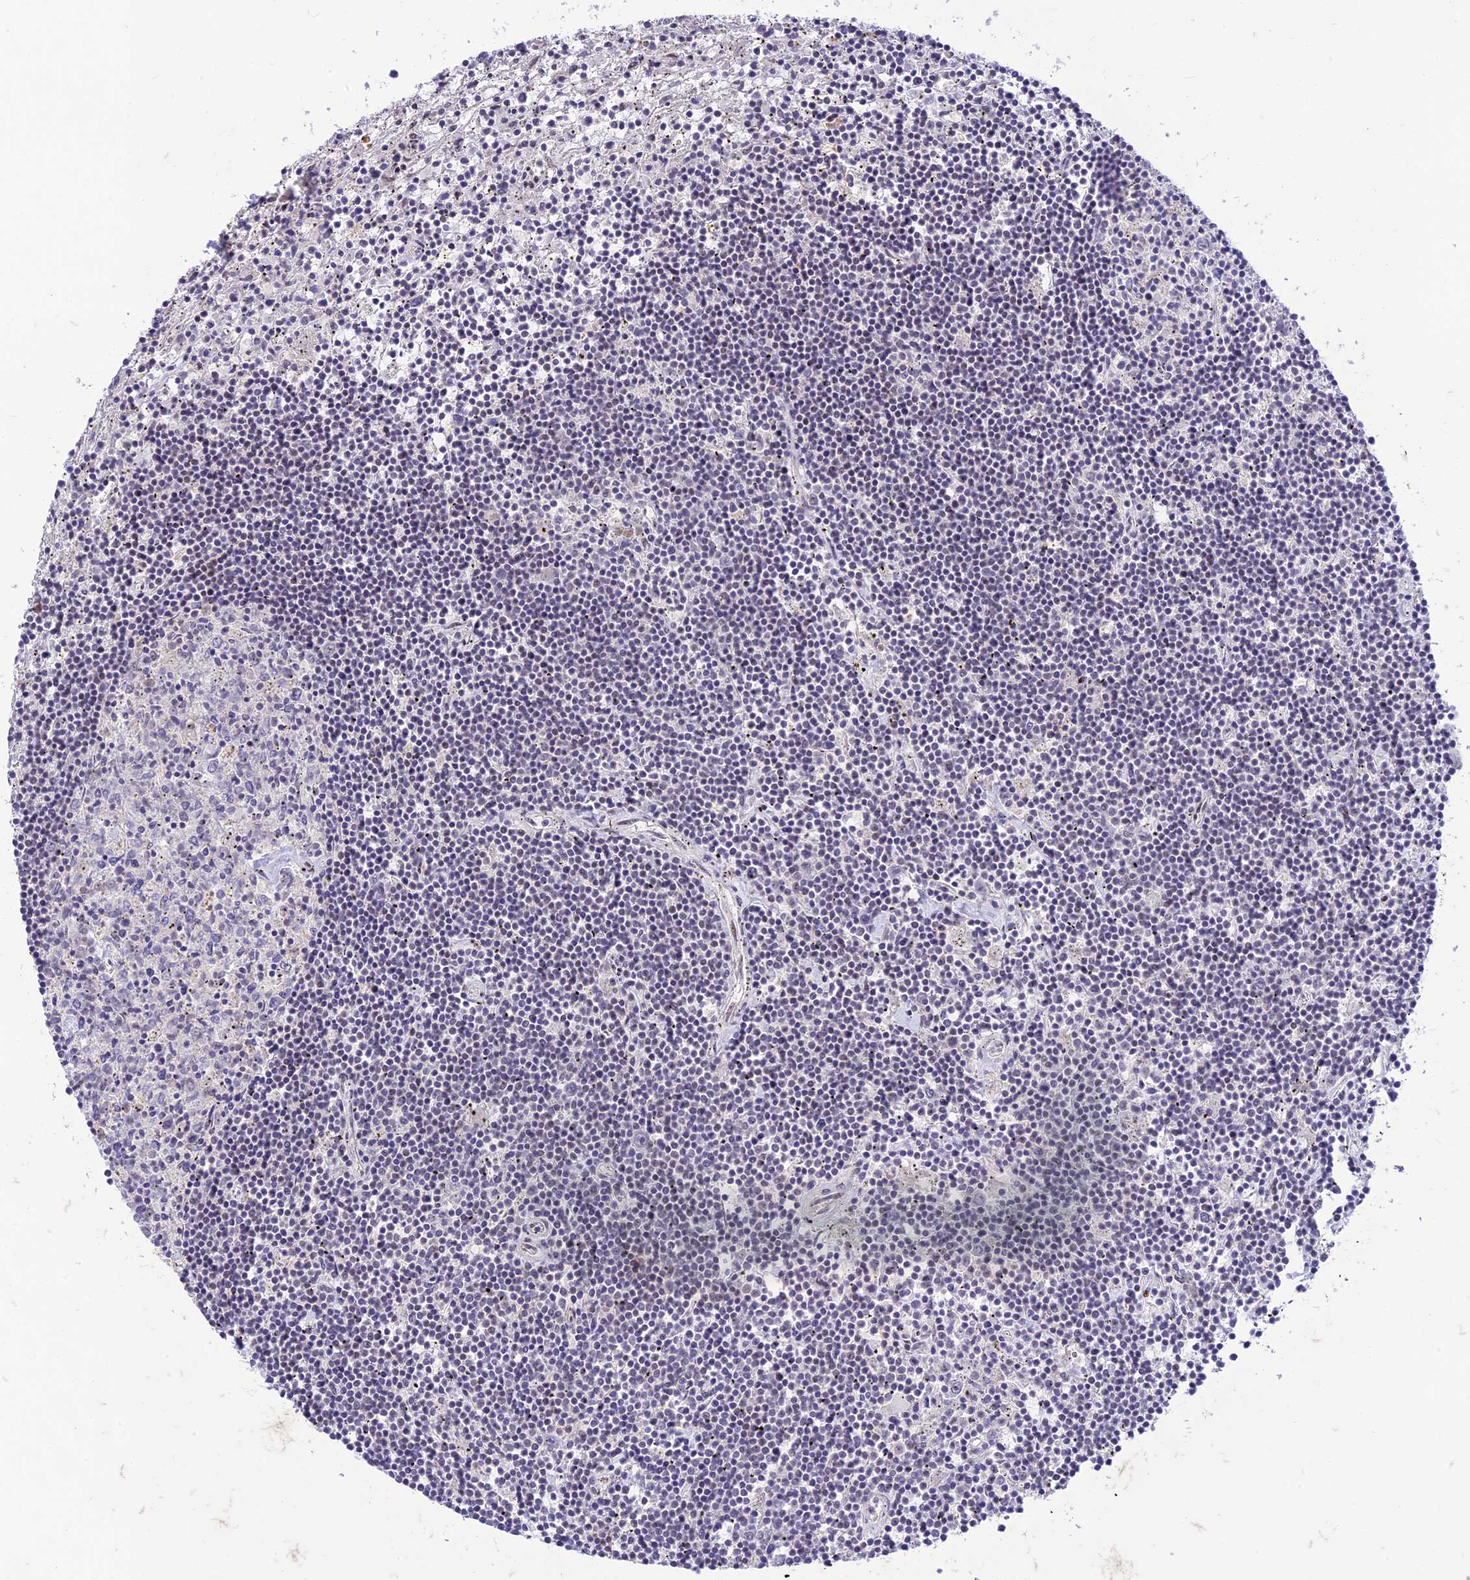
{"staining": {"intensity": "negative", "quantity": "none", "location": "none"}, "tissue": "lymphoma", "cell_type": "Tumor cells", "image_type": "cancer", "snomed": [{"axis": "morphology", "description": "Malignant lymphoma, non-Hodgkin's type, Low grade"}, {"axis": "topography", "description": "Spleen"}], "caption": "Micrograph shows no protein expression in tumor cells of lymphoma tissue.", "gene": "MICOS13", "patient": {"sex": "male", "age": 76}}